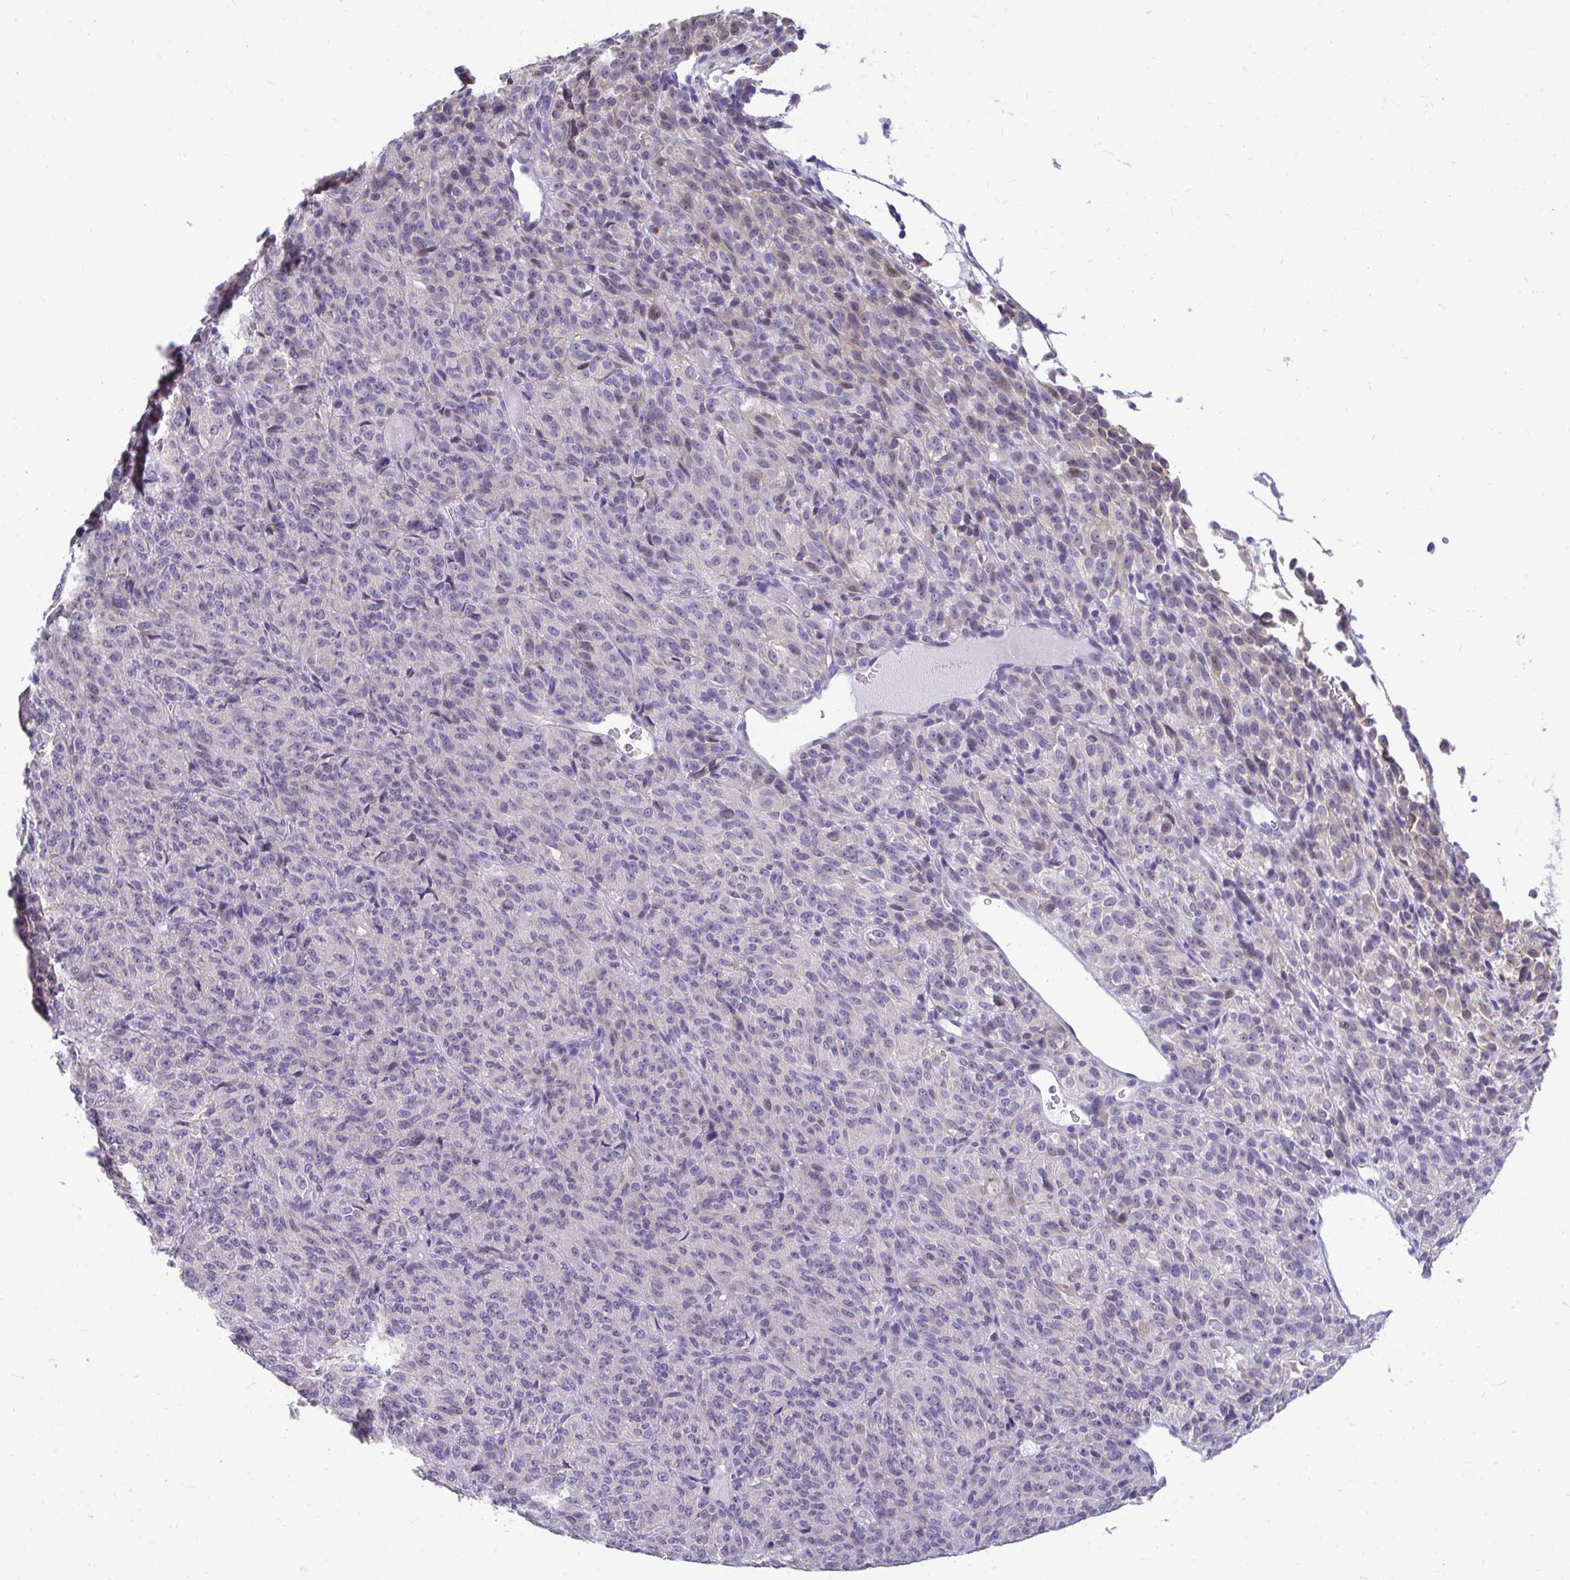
{"staining": {"intensity": "negative", "quantity": "none", "location": "none"}, "tissue": "melanoma", "cell_type": "Tumor cells", "image_type": "cancer", "snomed": [{"axis": "morphology", "description": "Malignant melanoma, Metastatic site"}, {"axis": "topography", "description": "Brain"}], "caption": "High magnification brightfield microscopy of malignant melanoma (metastatic site) stained with DAB (brown) and counterstained with hematoxylin (blue): tumor cells show no significant staining. (DAB (3,3'-diaminobenzidine) immunohistochemistry (IHC), high magnification).", "gene": "PIGK", "patient": {"sex": "female", "age": 56}}